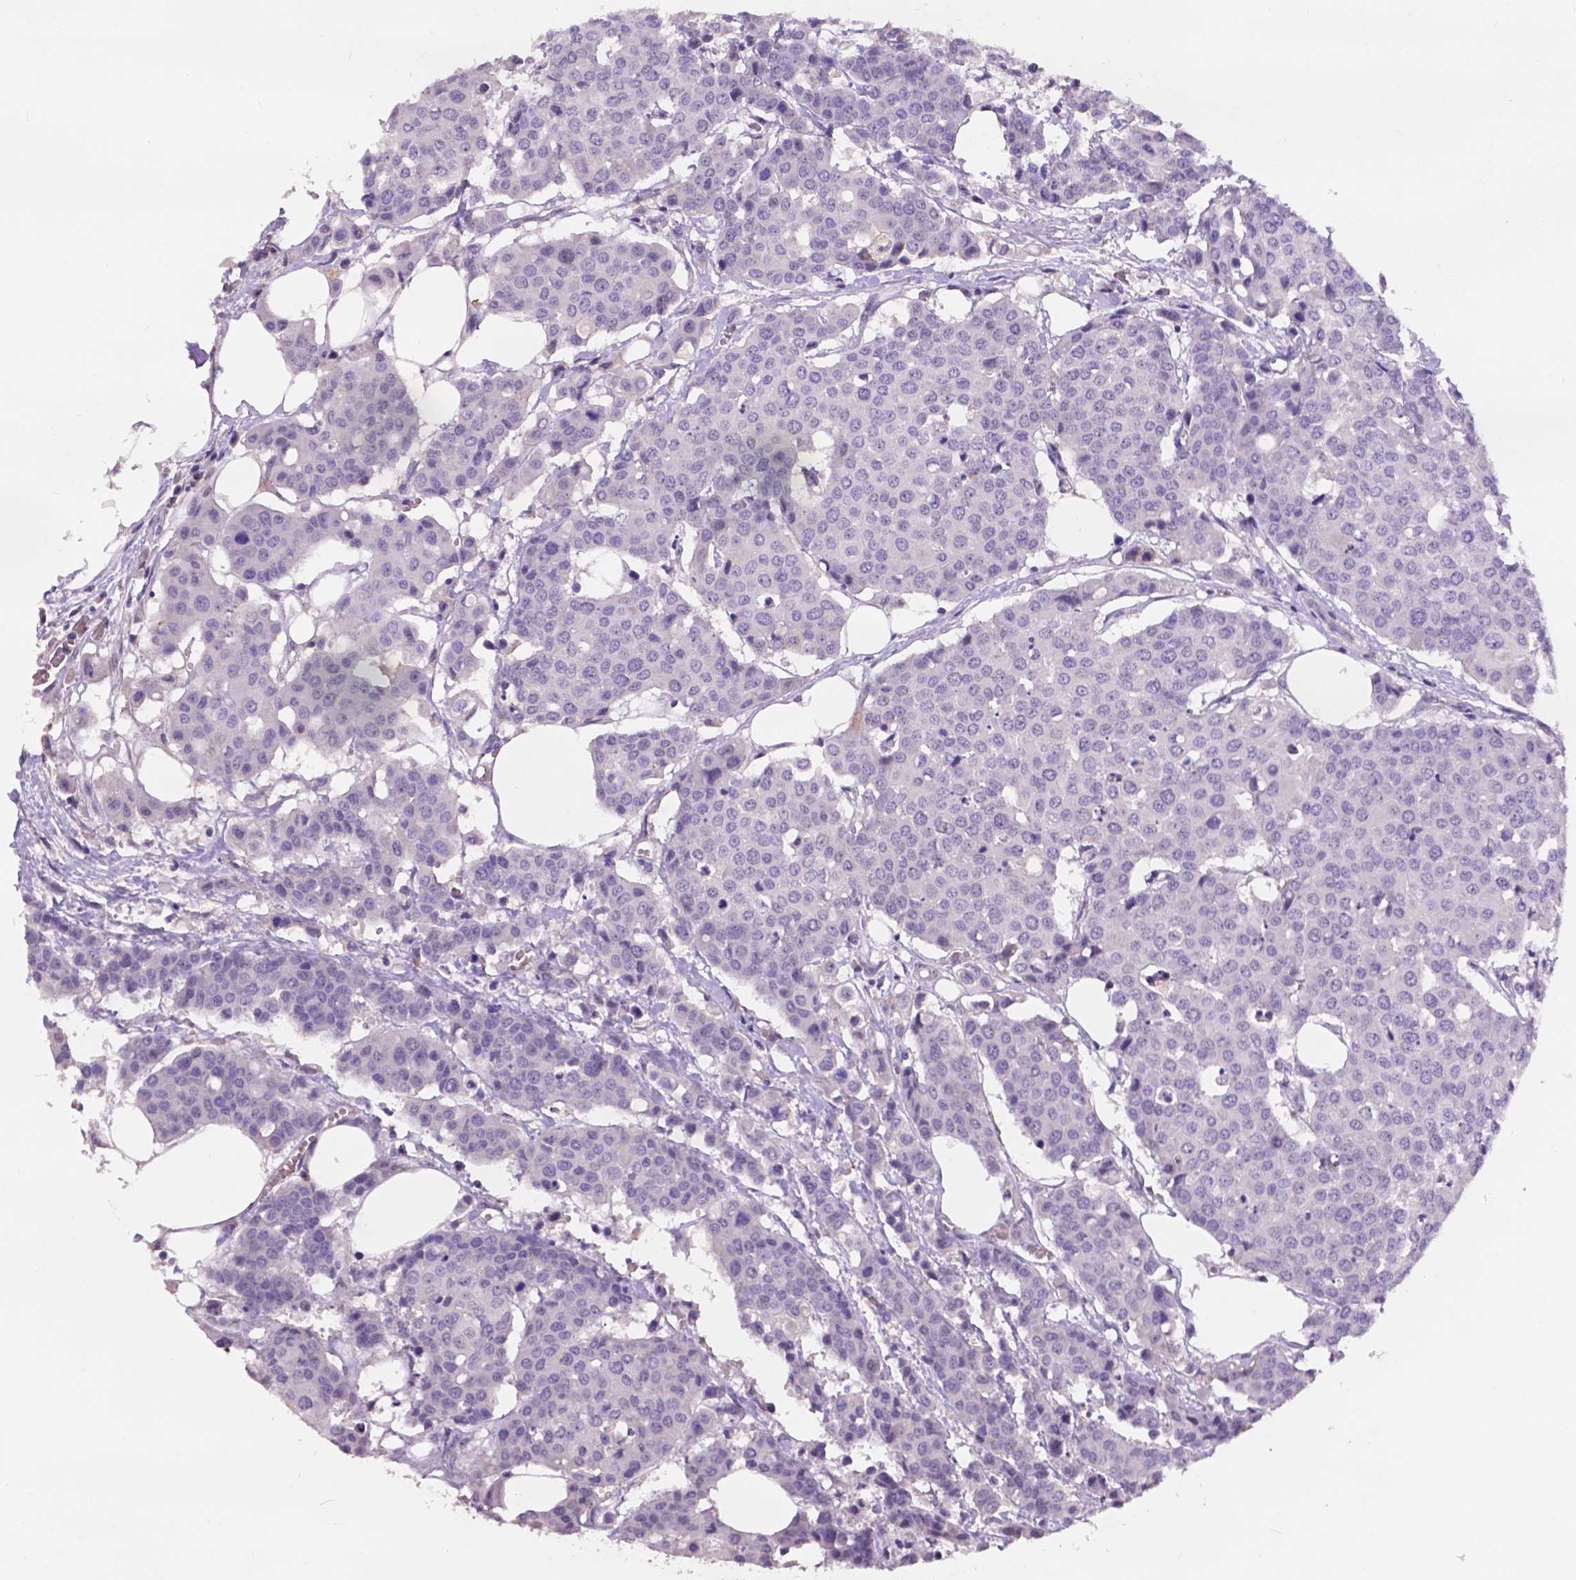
{"staining": {"intensity": "negative", "quantity": "none", "location": "none"}, "tissue": "carcinoid", "cell_type": "Tumor cells", "image_type": "cancer", "snomed": [{"axis": "morphology", "description": "Carcinoid, malignant, NOS"}, {"axis": "topography", "description": "Colon"}], "caption": "Immunohistochemistry photomicrograph of neoplastic tissue: carcinoid (malignant) stained with DAB shows no significant protein staining in tumor cells.", "gene": "PLSCR1", "patient": {"sex": "male", "age": 81}}